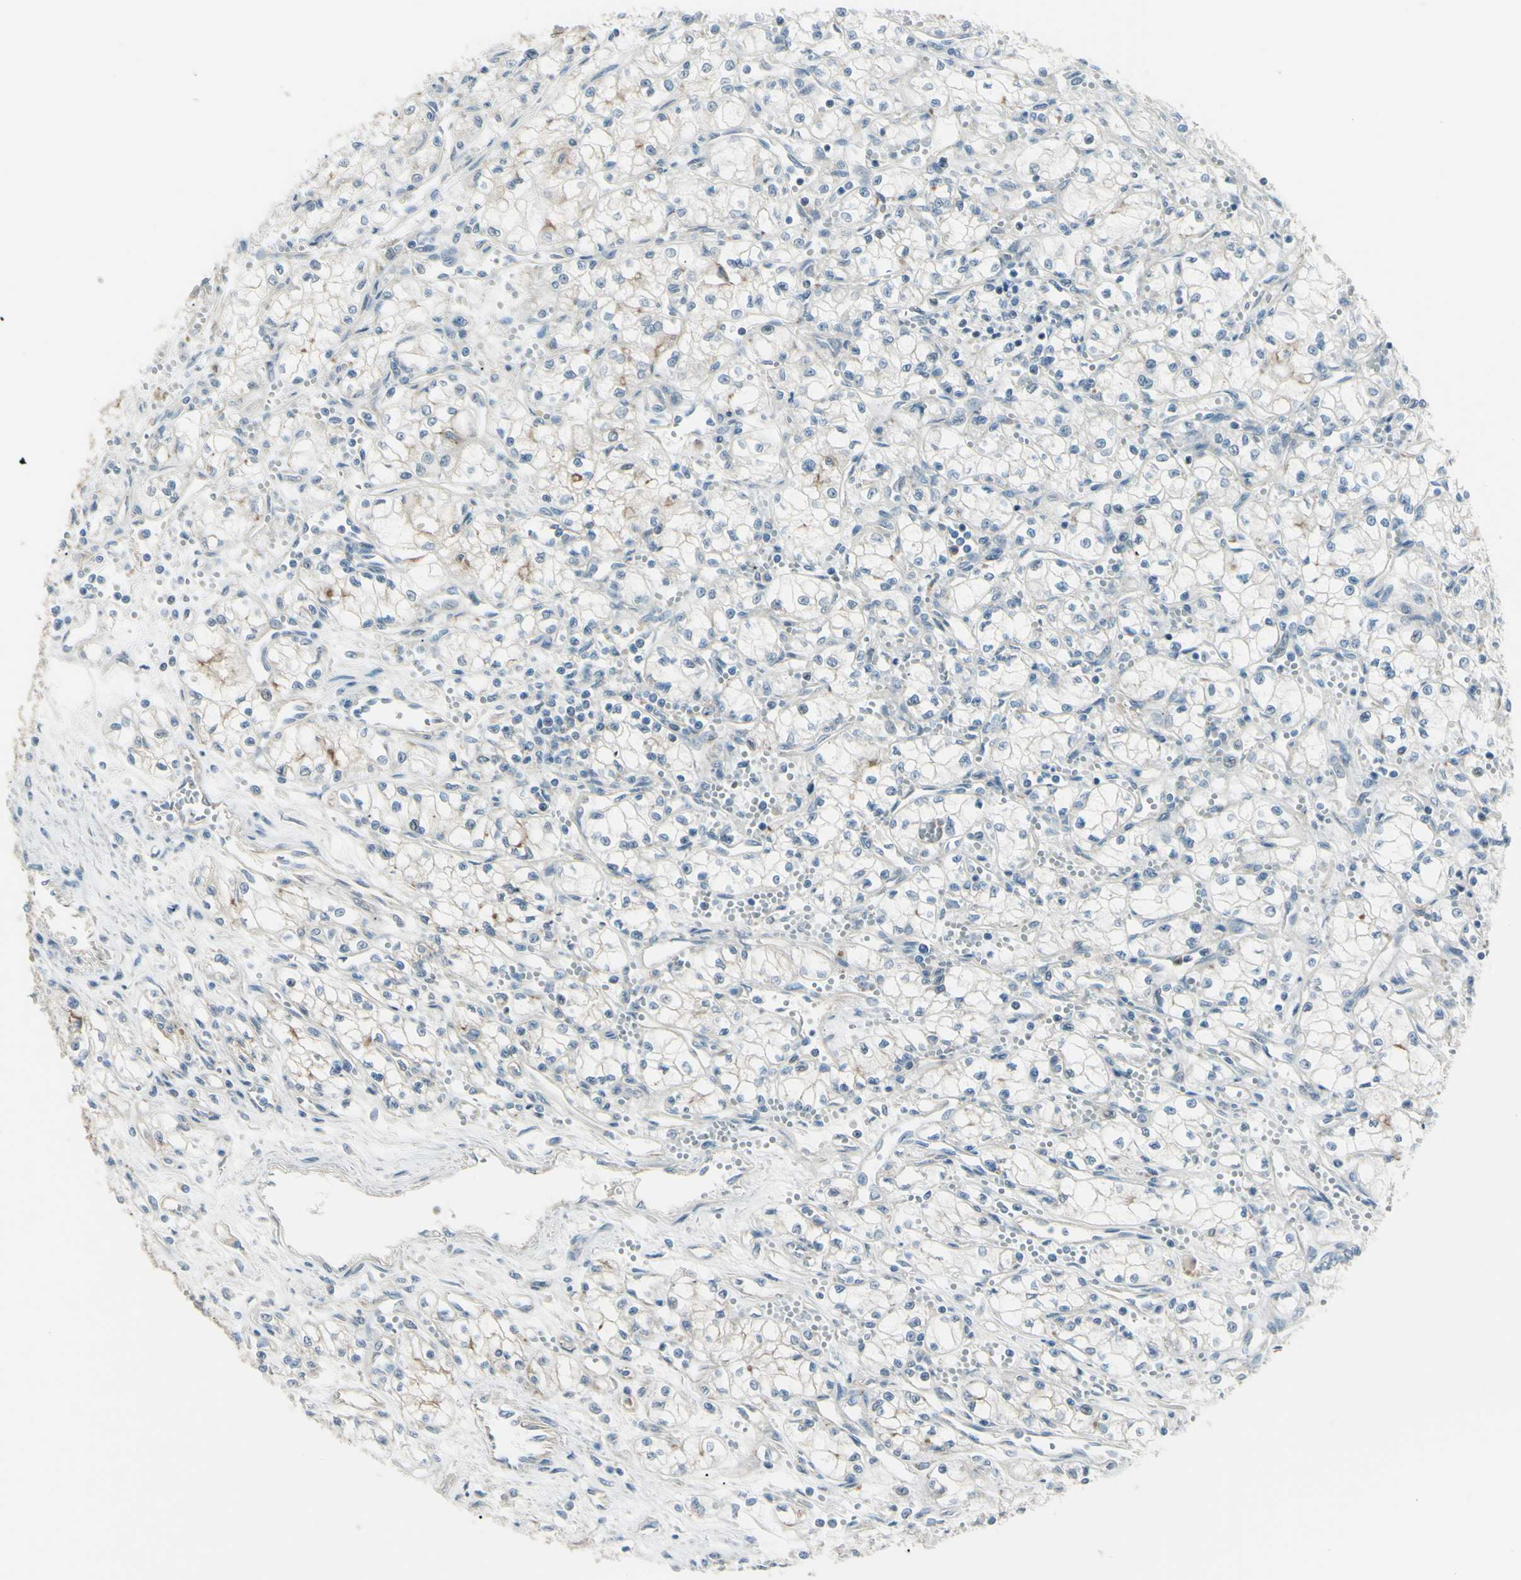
{"staining": {"intensity": "weak", "quantity": "<25%", "location": "cytoplasmic/membranous"}, "tissue": "renal cancer", "cell_type": "Tumor cells", "image_type": "cancer", "snomed": [{"axis": "morphology", "description": "Normal tissue, NOS"}, {"axis": "morphology", "description": "Adenocarcinoma, NOS"}, {"axis": "topography", "description": "Kidney"}], "caption": "Tumor cells show no significant protein staining in renal adenocarcinoma. (DAB immunohistochemistry (IHC) visualized using brightfield microscopy, high magnification).", "gene": "LMTK2", "patient": {"sex": "male", "age": 59}}